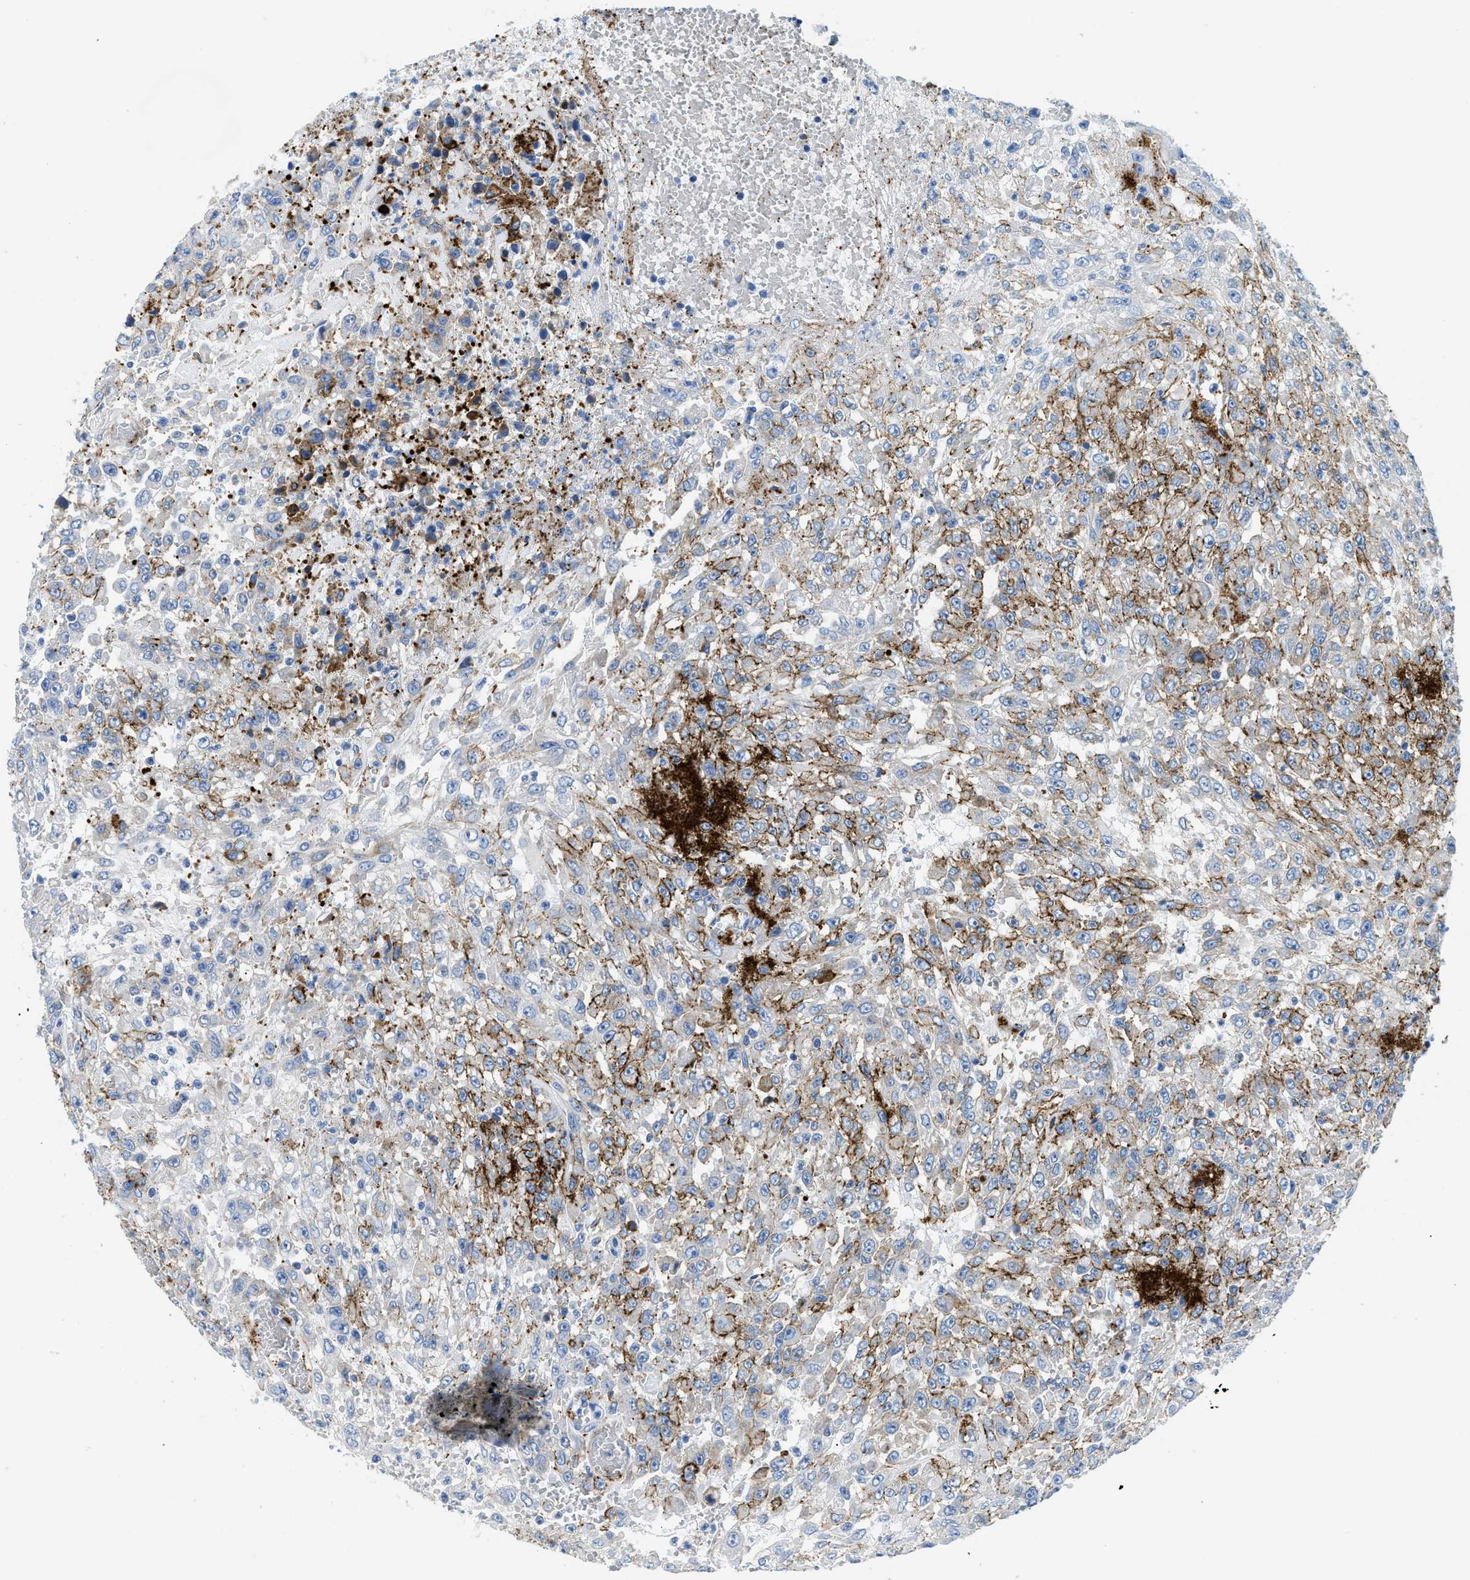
{"staining": {"intensity": "moderate", "quantity": "25%-75%", "location": "cytoplasmic/membranous"}, "tissue": "urothelial cancer", "cell_type": "Tumor cells", "image_type": "cancer", "snomed": [{"axis": "morphology", "description": "Urothelial carcinoma, High grade"}, {"axis": "topography", "description": "Urinary bladder"}], "caption": "An immunohistochemistry (IHC) photomicrograph of neoplastic tissue is shown. Protein staining in brown shows moderate cytoplasmic/membranous positivity in urothelial cancer within tumor cells.", "gene": "CUTA", "patient": {"sex": "male", "age": 46}}